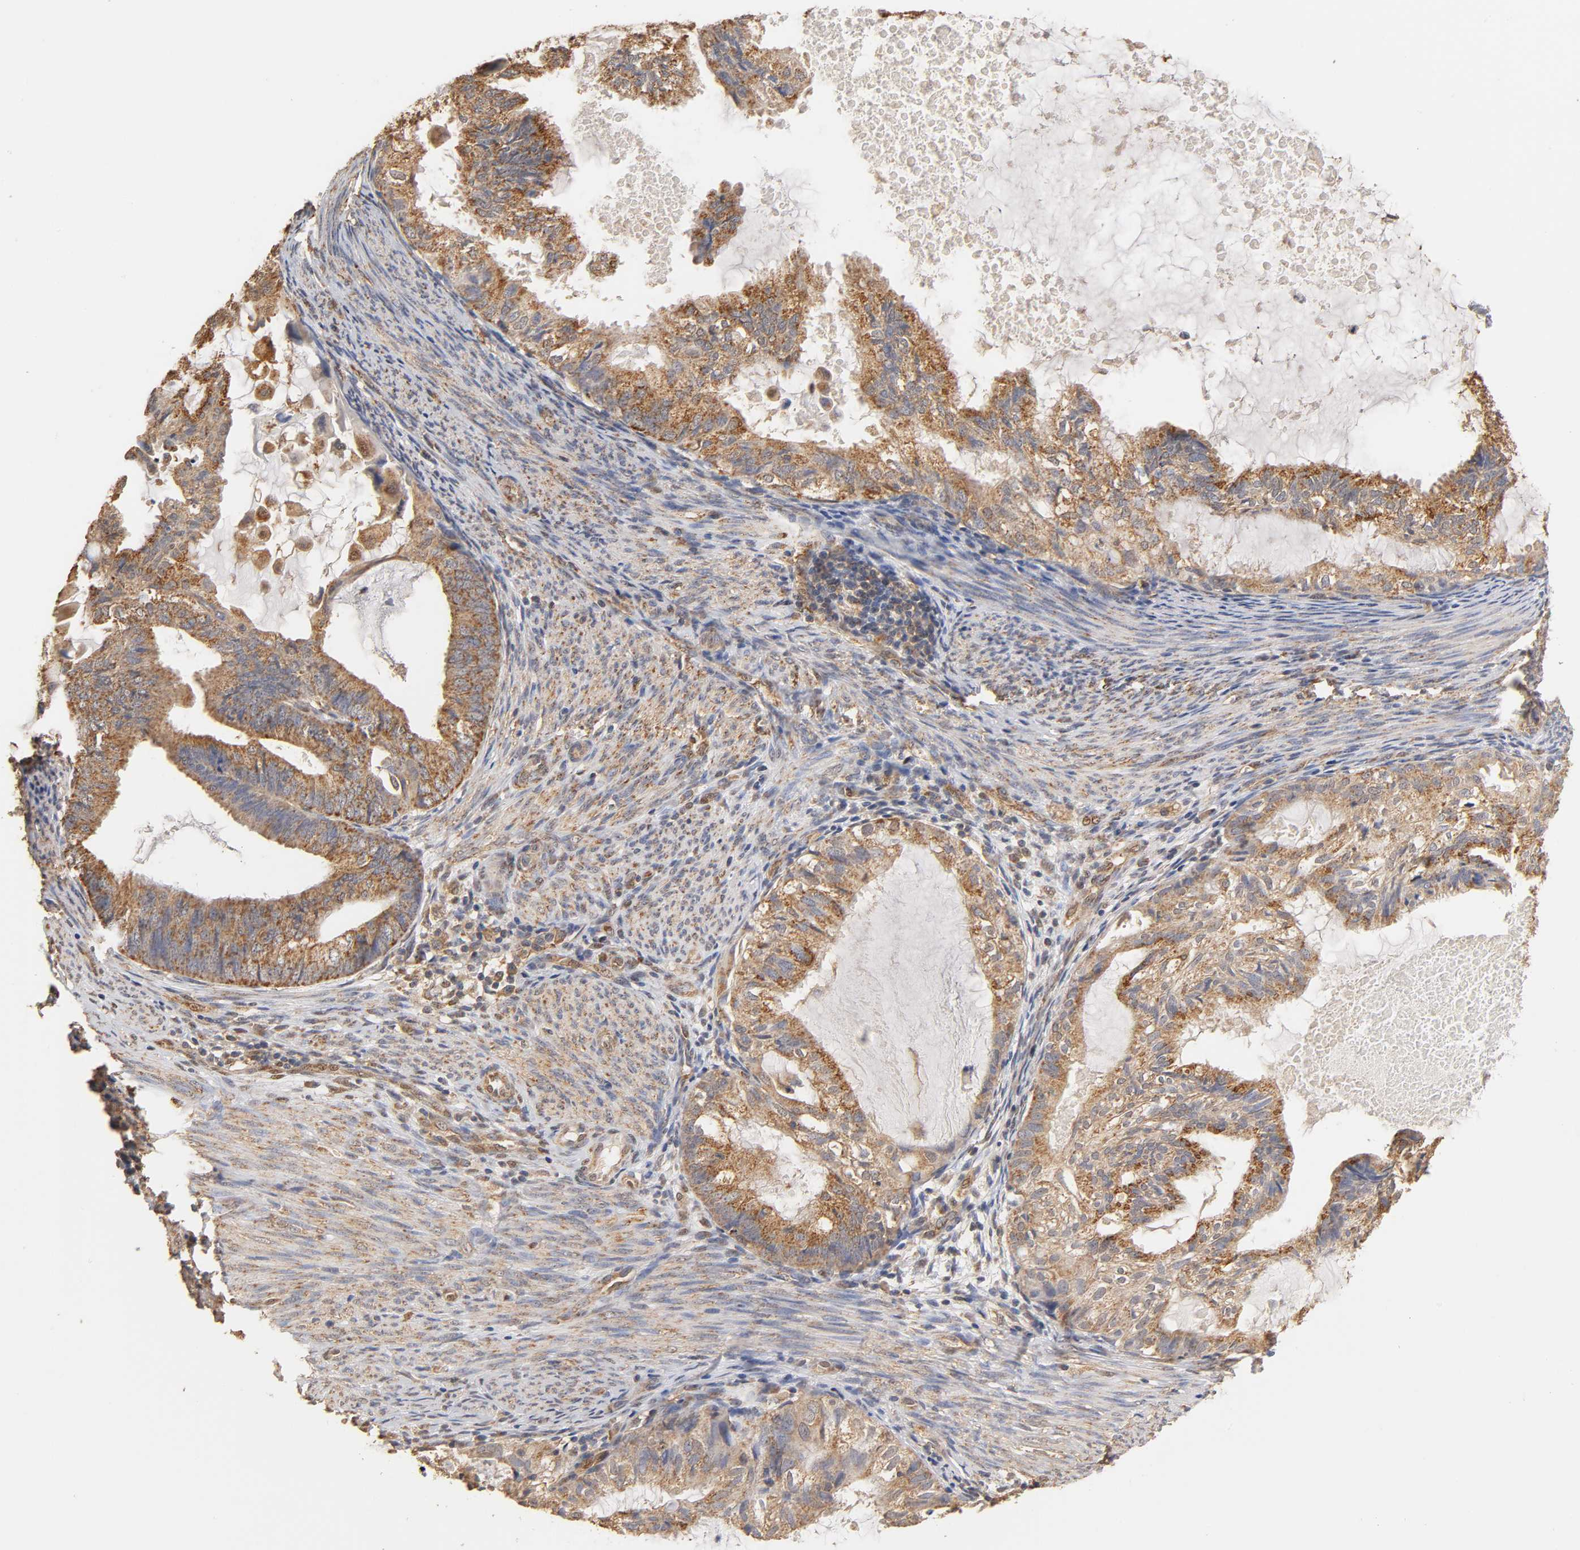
{"staining": {"intensity": "strong", "quantity": ">75%", "location": "cytoplasmic/membranous"}, "tissue": "cervical cancer", "cell_type": "Tumor cells", "image_type": "cancer", "snomed": [{"axis": "morphology", "description": "Normal tissue, NOS"}, {"axis": "morphology", "description": "Adenocarcinoma, NOS"}, {"axis": "topography", "description": "Cervix"}, {"axis": "topography", "description": "Endometrium"}], "caption": "This image exhibits immunohistochemistry staining of cervical cancer (adenocarcinoma), with high strong cytoplasmic/membranous staining in about >75% of tumor cells.", "gene": "PKN1", "patient": {"sex": "female", "age": 86}}